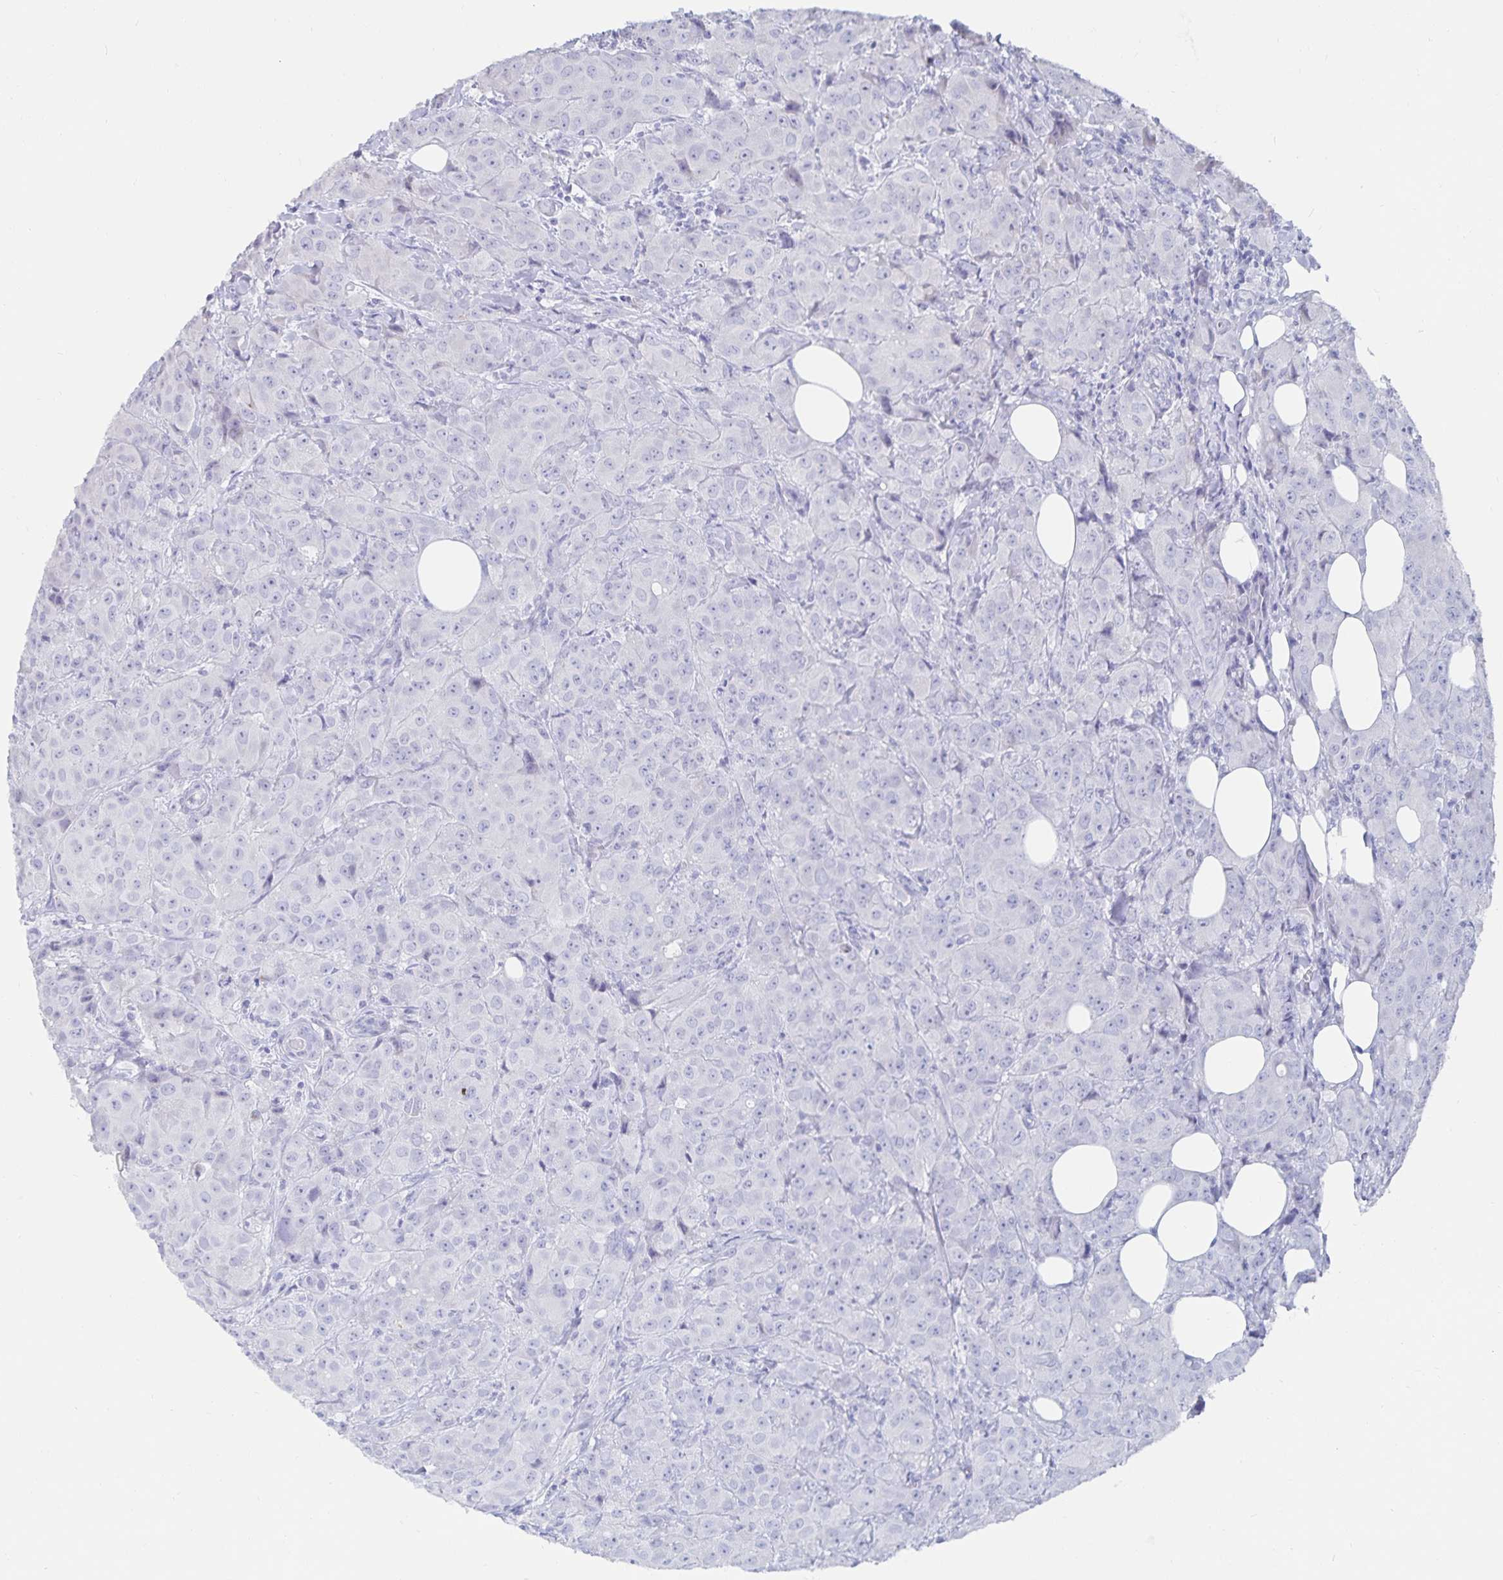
{"staining": {"intensity": "negative", "quantity": "none", "location": "none"}, "tissue": "breast cancer", "cell_type": "Tumor cells", "image_type": "cancer", "snomed": [{"axis": "morphology", "description": "Normal tissue, NOS"}, {"axis": "morphology", "description": "Duct carcinoma"}, {"axis": "topography", "description": "Breast"}], "caption": "DAB (3,3'-diaminobenzidine) immunohistochemical staining of human invasive ductal carcinoma (breast) exhibits no significant staining in tumor cells.", "gene": "CFAP69", "patient": {"sex": "female", "age": 43}}